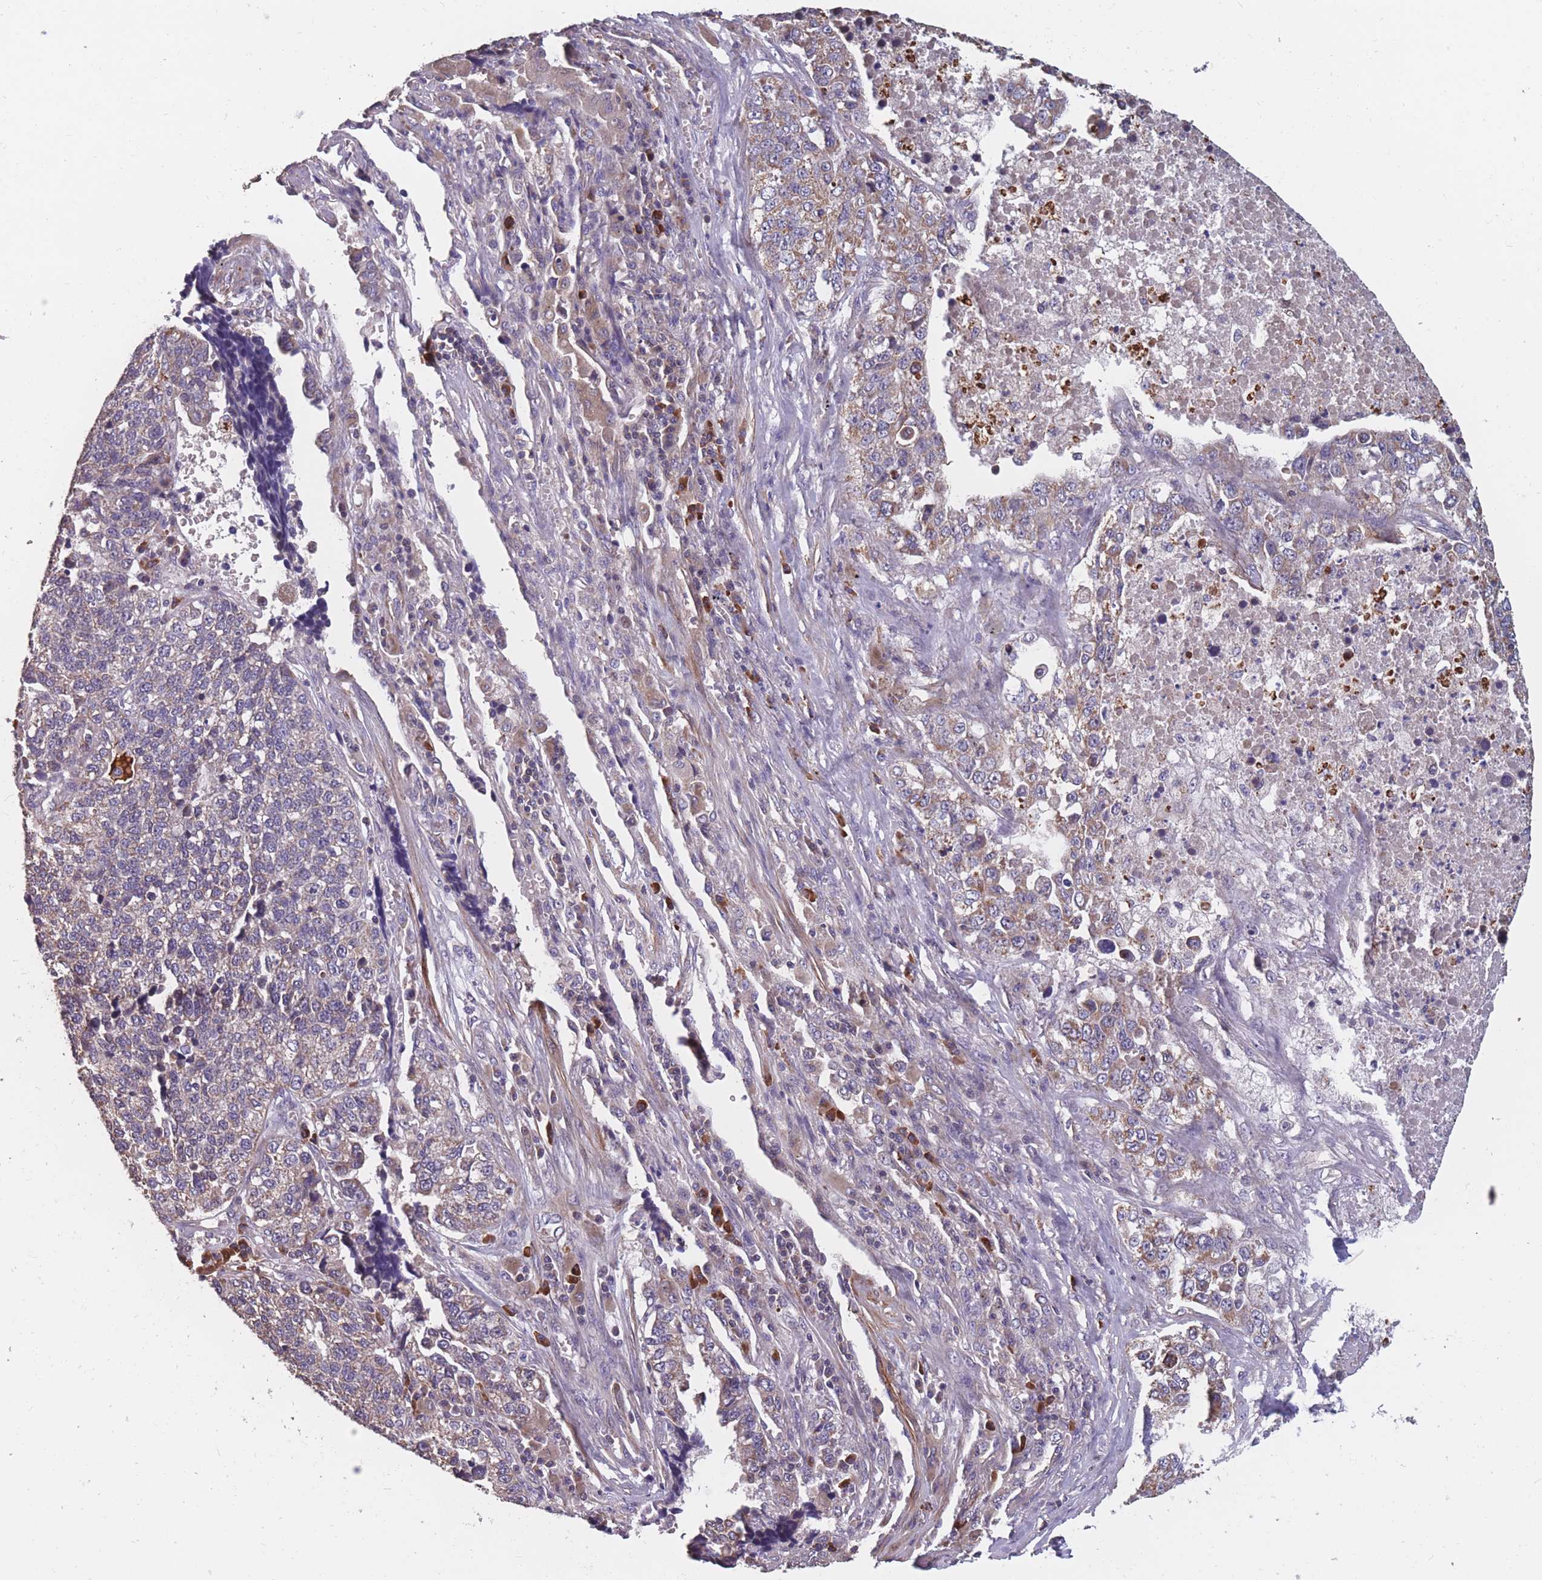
{"staining": {"intensity": "weak", "quantity": ">75%", "location": "cytoplasmic/membranous"}, "tissue": "lung cancer", "cell_type": "Tumor cells", "image_type": "cancer", "snomed": [{"axis": "morphology", "description": "Adenocarcinoma, NOS"}, {"axis": "topography", "description": "Lung"}], "caption": "A high-resolution histopathology image shows immunohistochemistry (IHC) staining of adenocarcinoma (lung), which exhibits weak cytoplasmic/membranous expression in approximately >75% of tumor cells.", "gene": "TOMM40L", "patient": {"sex": "male", "age": 49}}